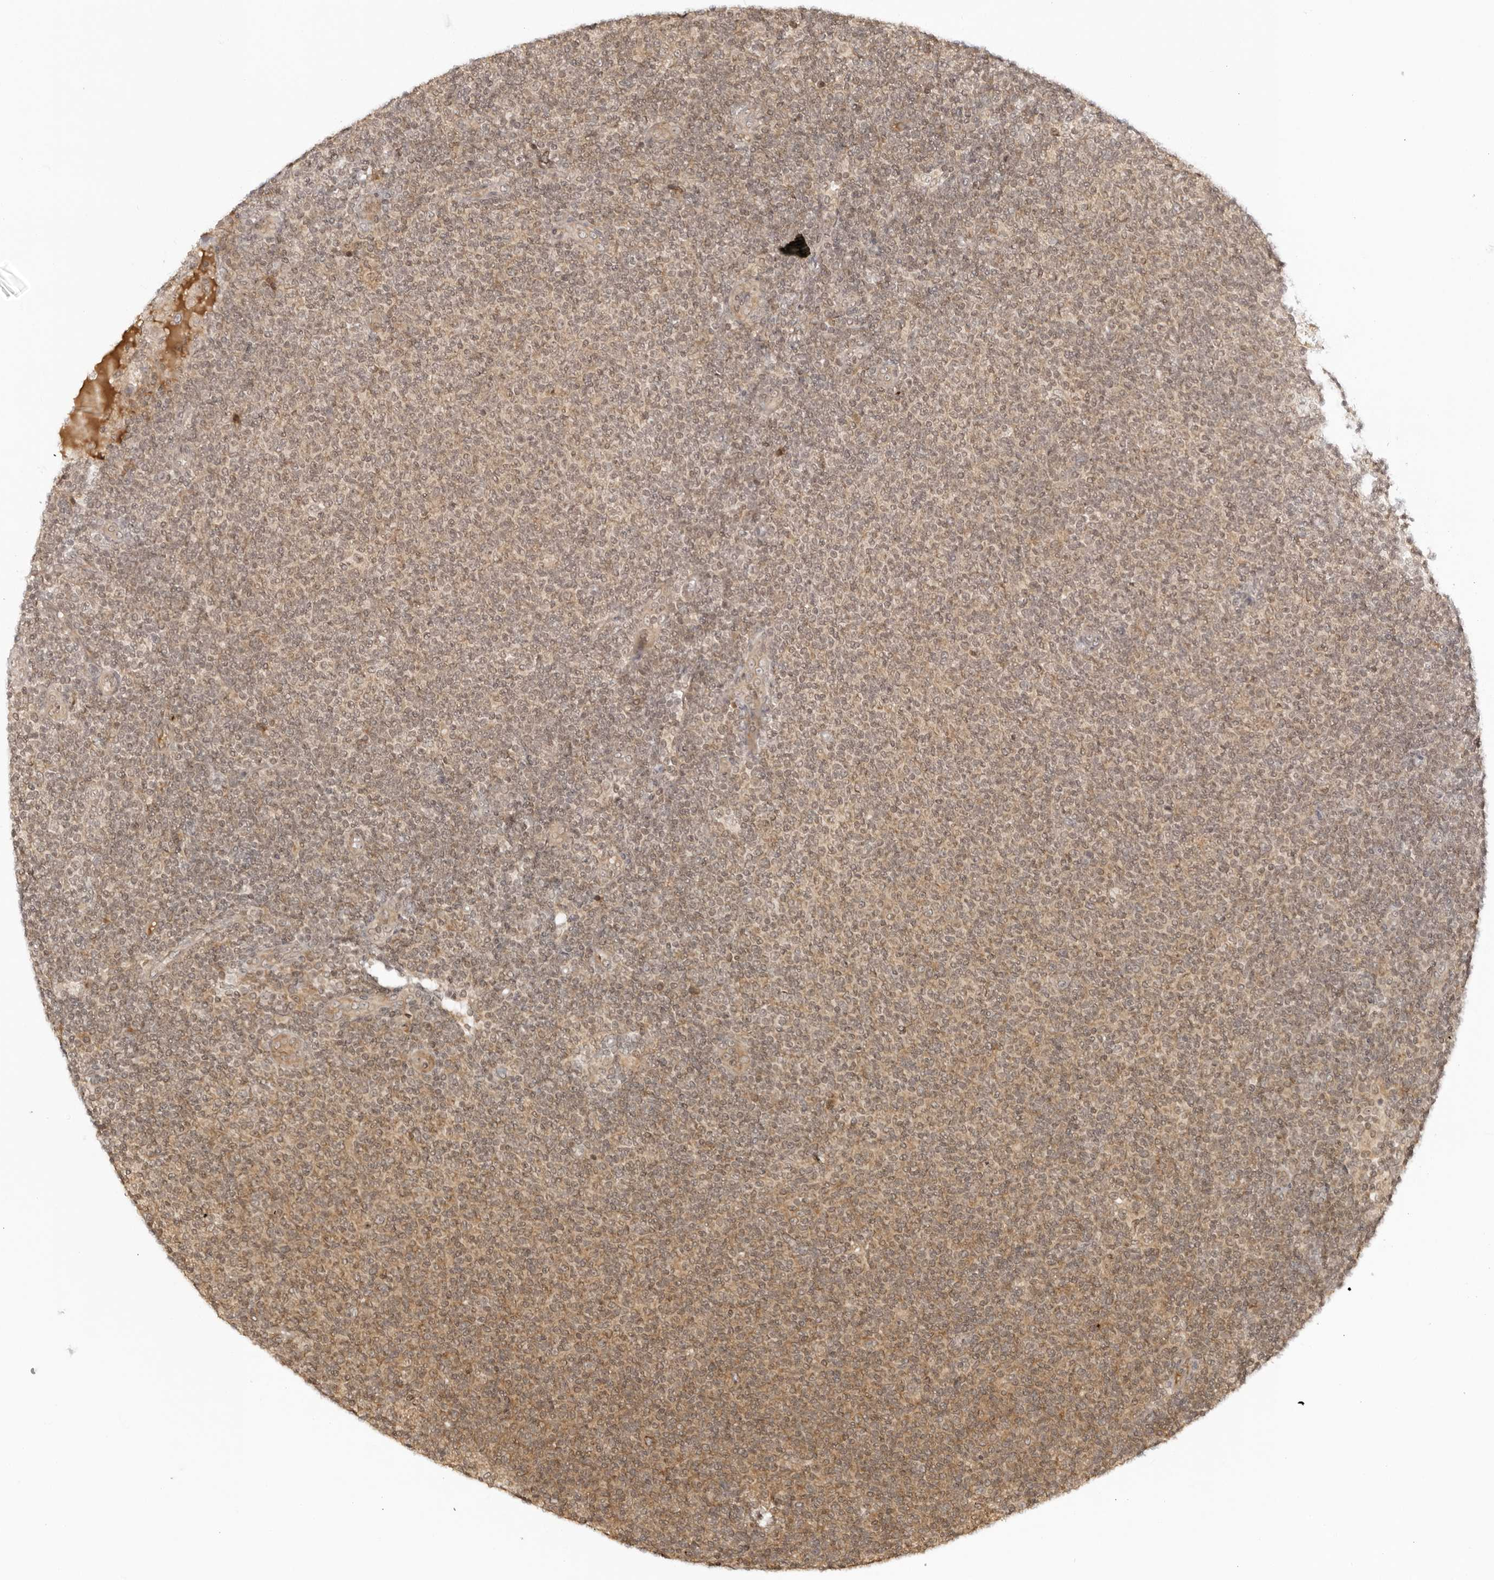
{"staining": {"intensity": "moderate", "quantity": ">75%", "location": "cytoplasmic/membranous,nuclear"}, "tissue": "lymphoma", "cell_type": "Tumor cells", "image_type": "cancer", "snomed": [{"axis": "morphology", "description": "Malignant lymphoma, non-Hodgkin's type, Low grade"}, {"axis": "topography", "description": "Lymph node"}], "caption": "Protein expression analysis of lymphoma exhibits moderate cytoplasmic/membranous and nuclear staining in about >75% of tumor cells.", "gene": "PRRC2C", "patient": {"sex": "male", "age": 66}}